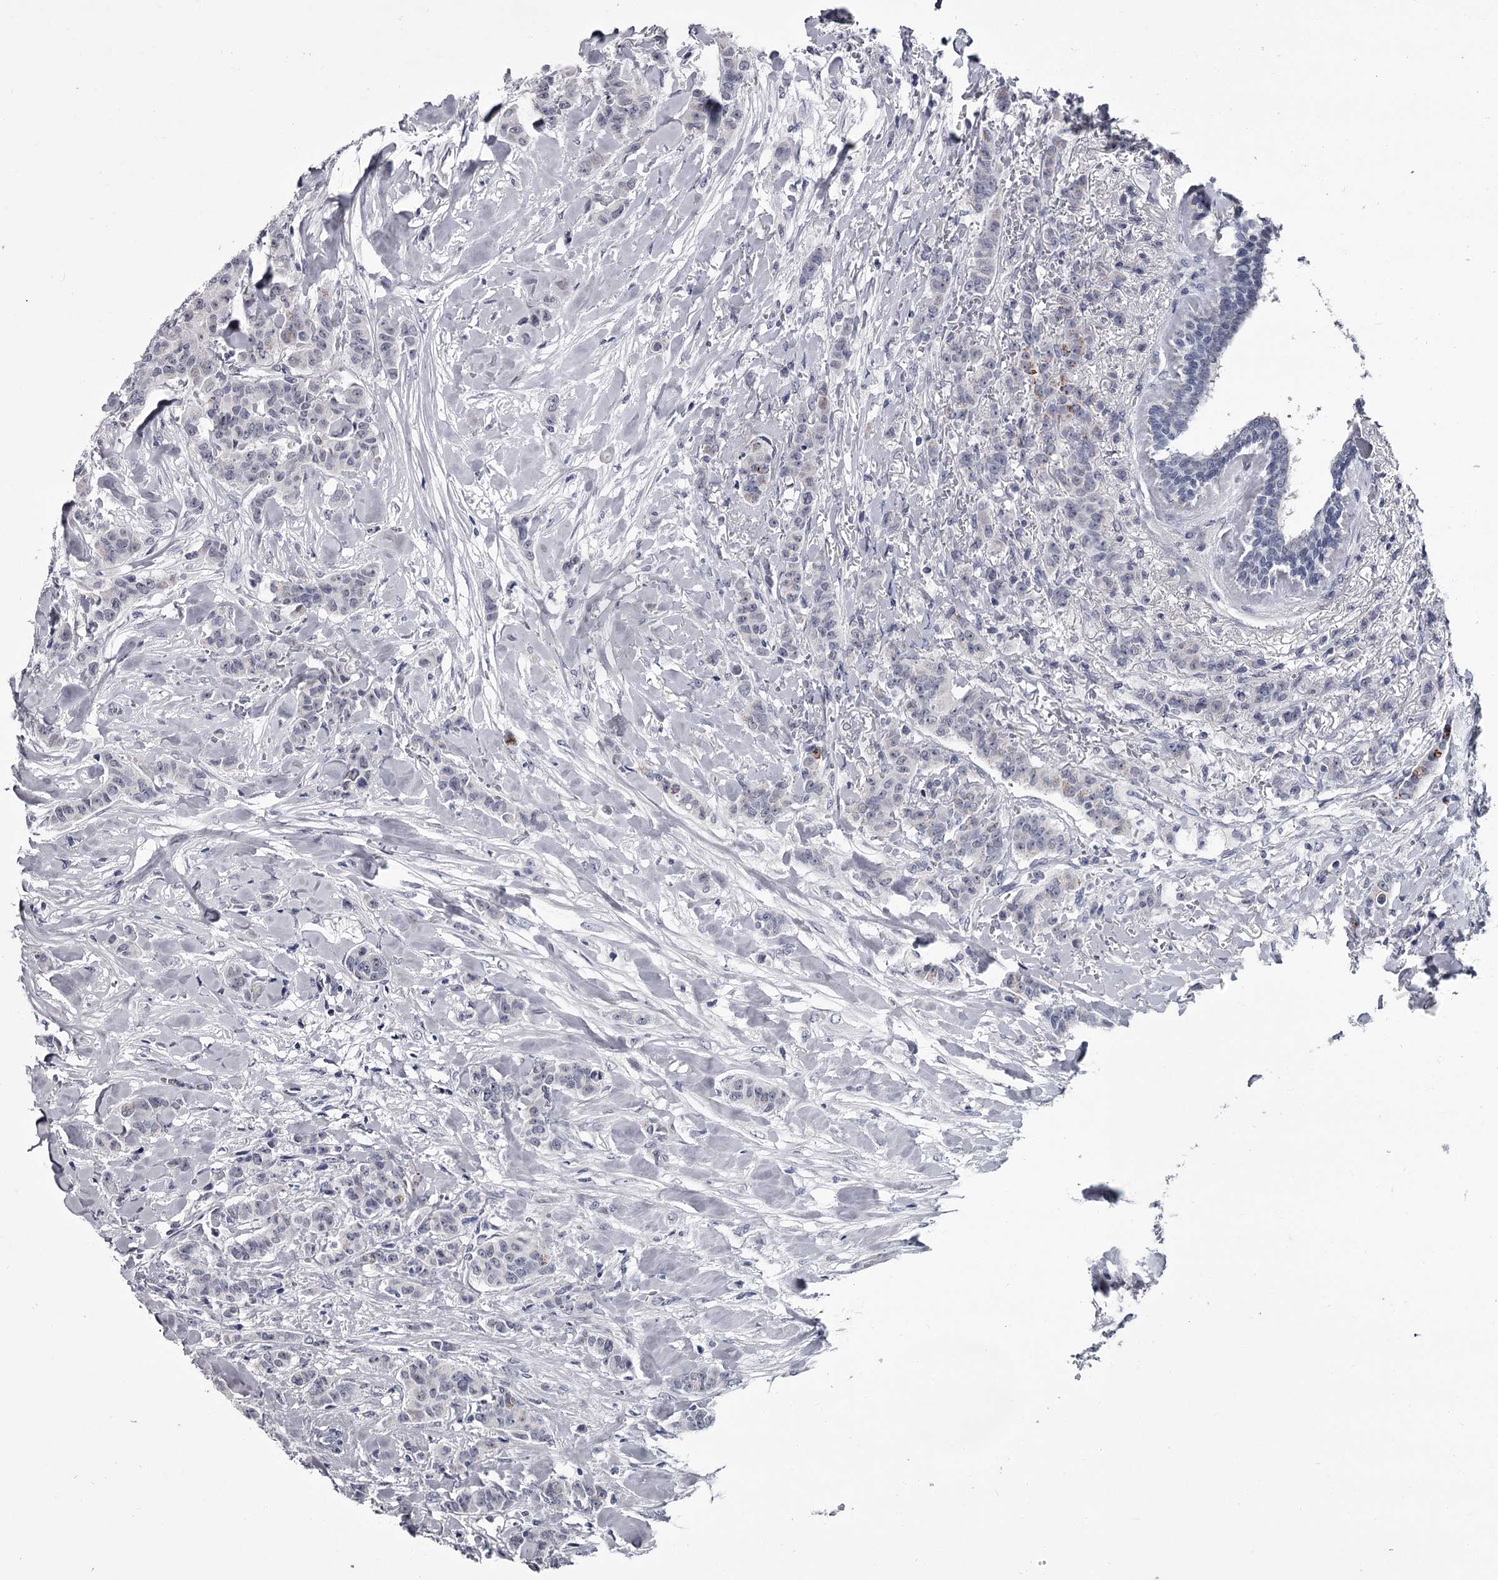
{"staining": {"intensity": "negative", "quantity": "none", "location": "none"}, "tissue": "breast cancer", "cell_type": "Tumor cells", "image_type": "cancer", "snomed": [{"axis": "morphology", "description": "Duct carcinoma"}, {"axis": "topography", "description": "Breast"}], "caption": "Photomicrograph shows no protein staining in tumor cells of breast cancer tissue.", "gene": "PRPF40B", "patient": {"sex": "female", "age": 40}}